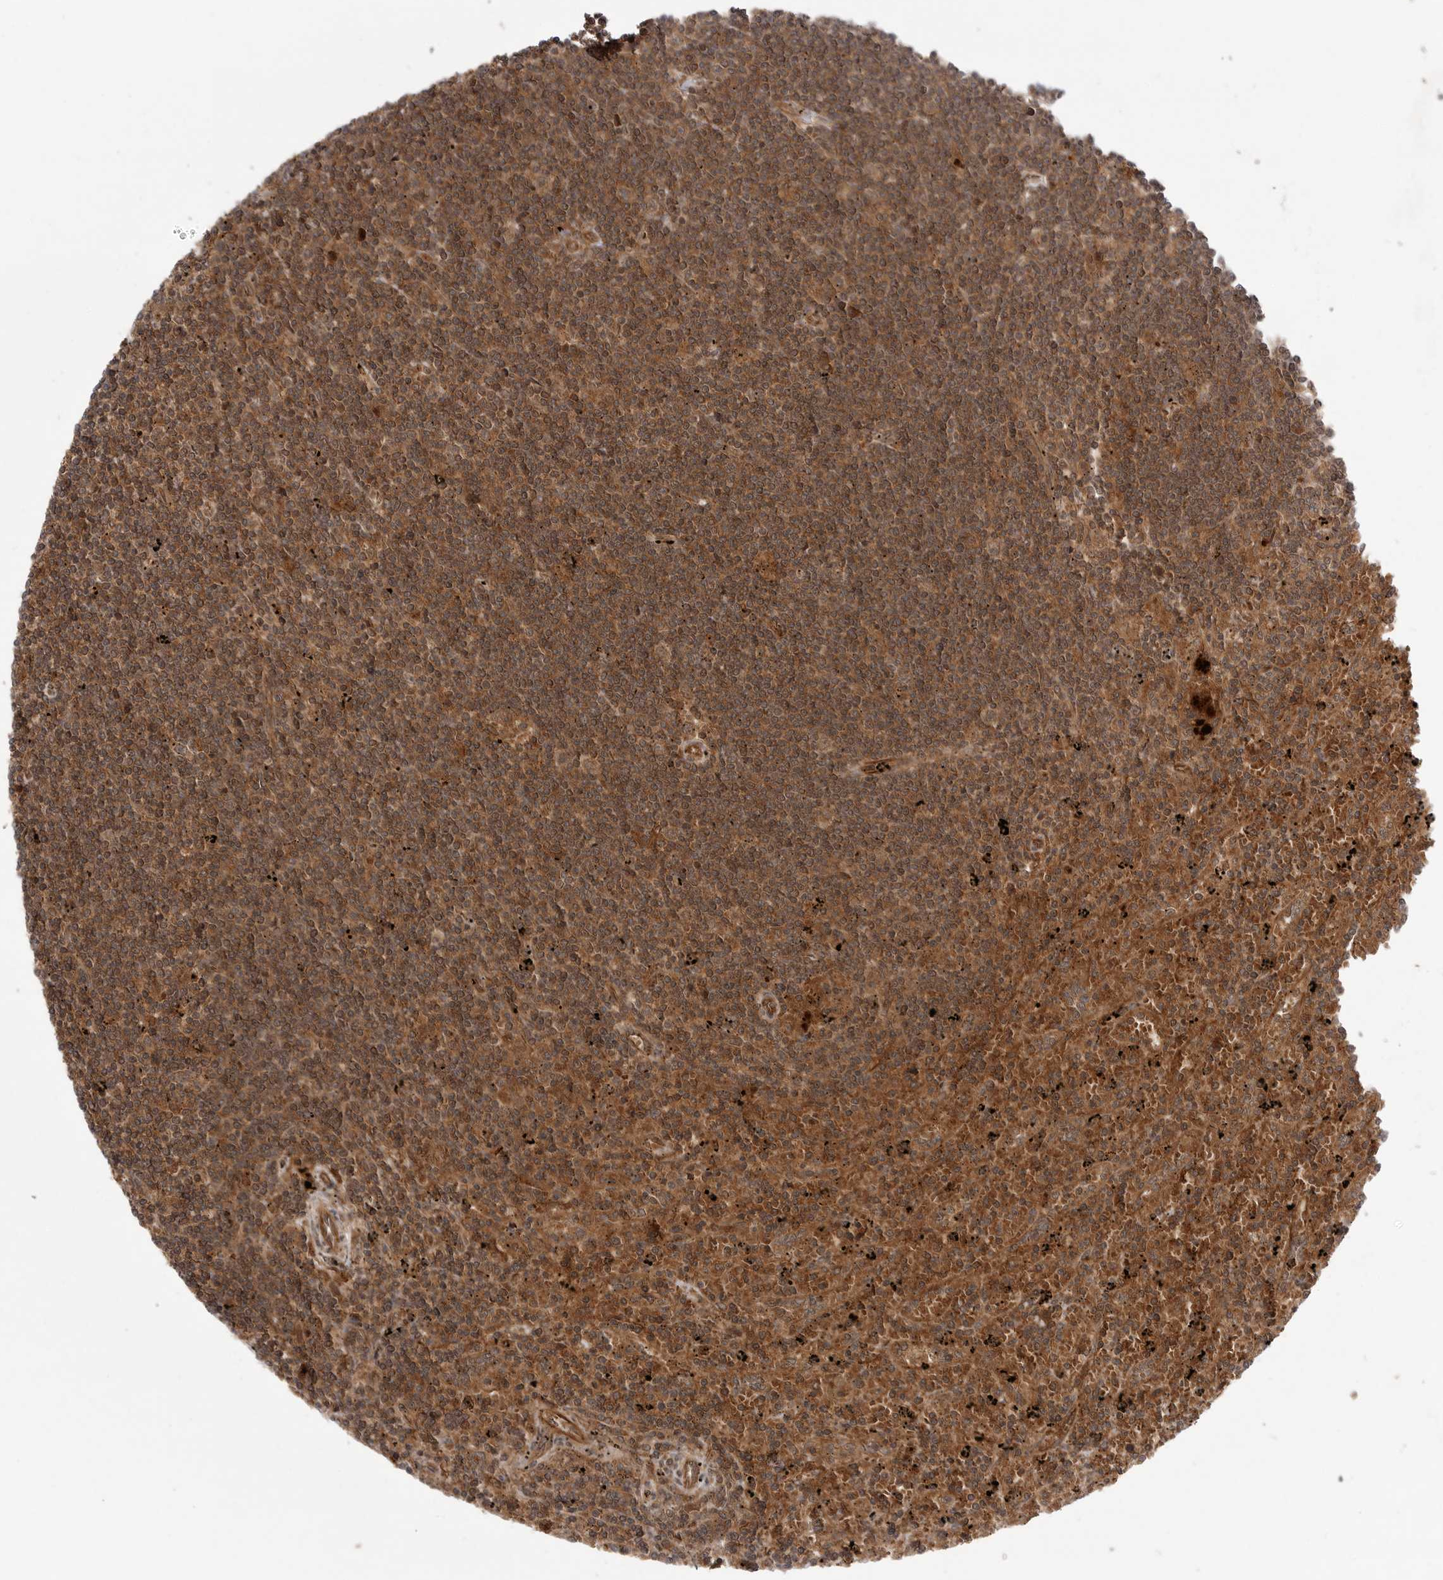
{"staining": {"intensity": "moderate", "quantity": ">75%", "location": "cytoplasmic/membranous"}, "tissue": "lymphoma", "cell_type": "Tumor cells", "image_type": "cancer", "snomed": [{"axis": "morphology", "description": "Malignant lymphoma, non-Hodgkin's type, Low grade"}, {"axis": "topography", "description": "Spleen"}], "caption": "Protein analysis of lymphoma tissue demonstrates moderate cytoplasmic/membranous positivity in approximately >75% of tumor cells. (DAB (3,3'-diaminobenzidine) IHC with brightfield microscopy, high magnification).", "gene": "PRDX4", "patient": {"sex": "male", "age": 76}}